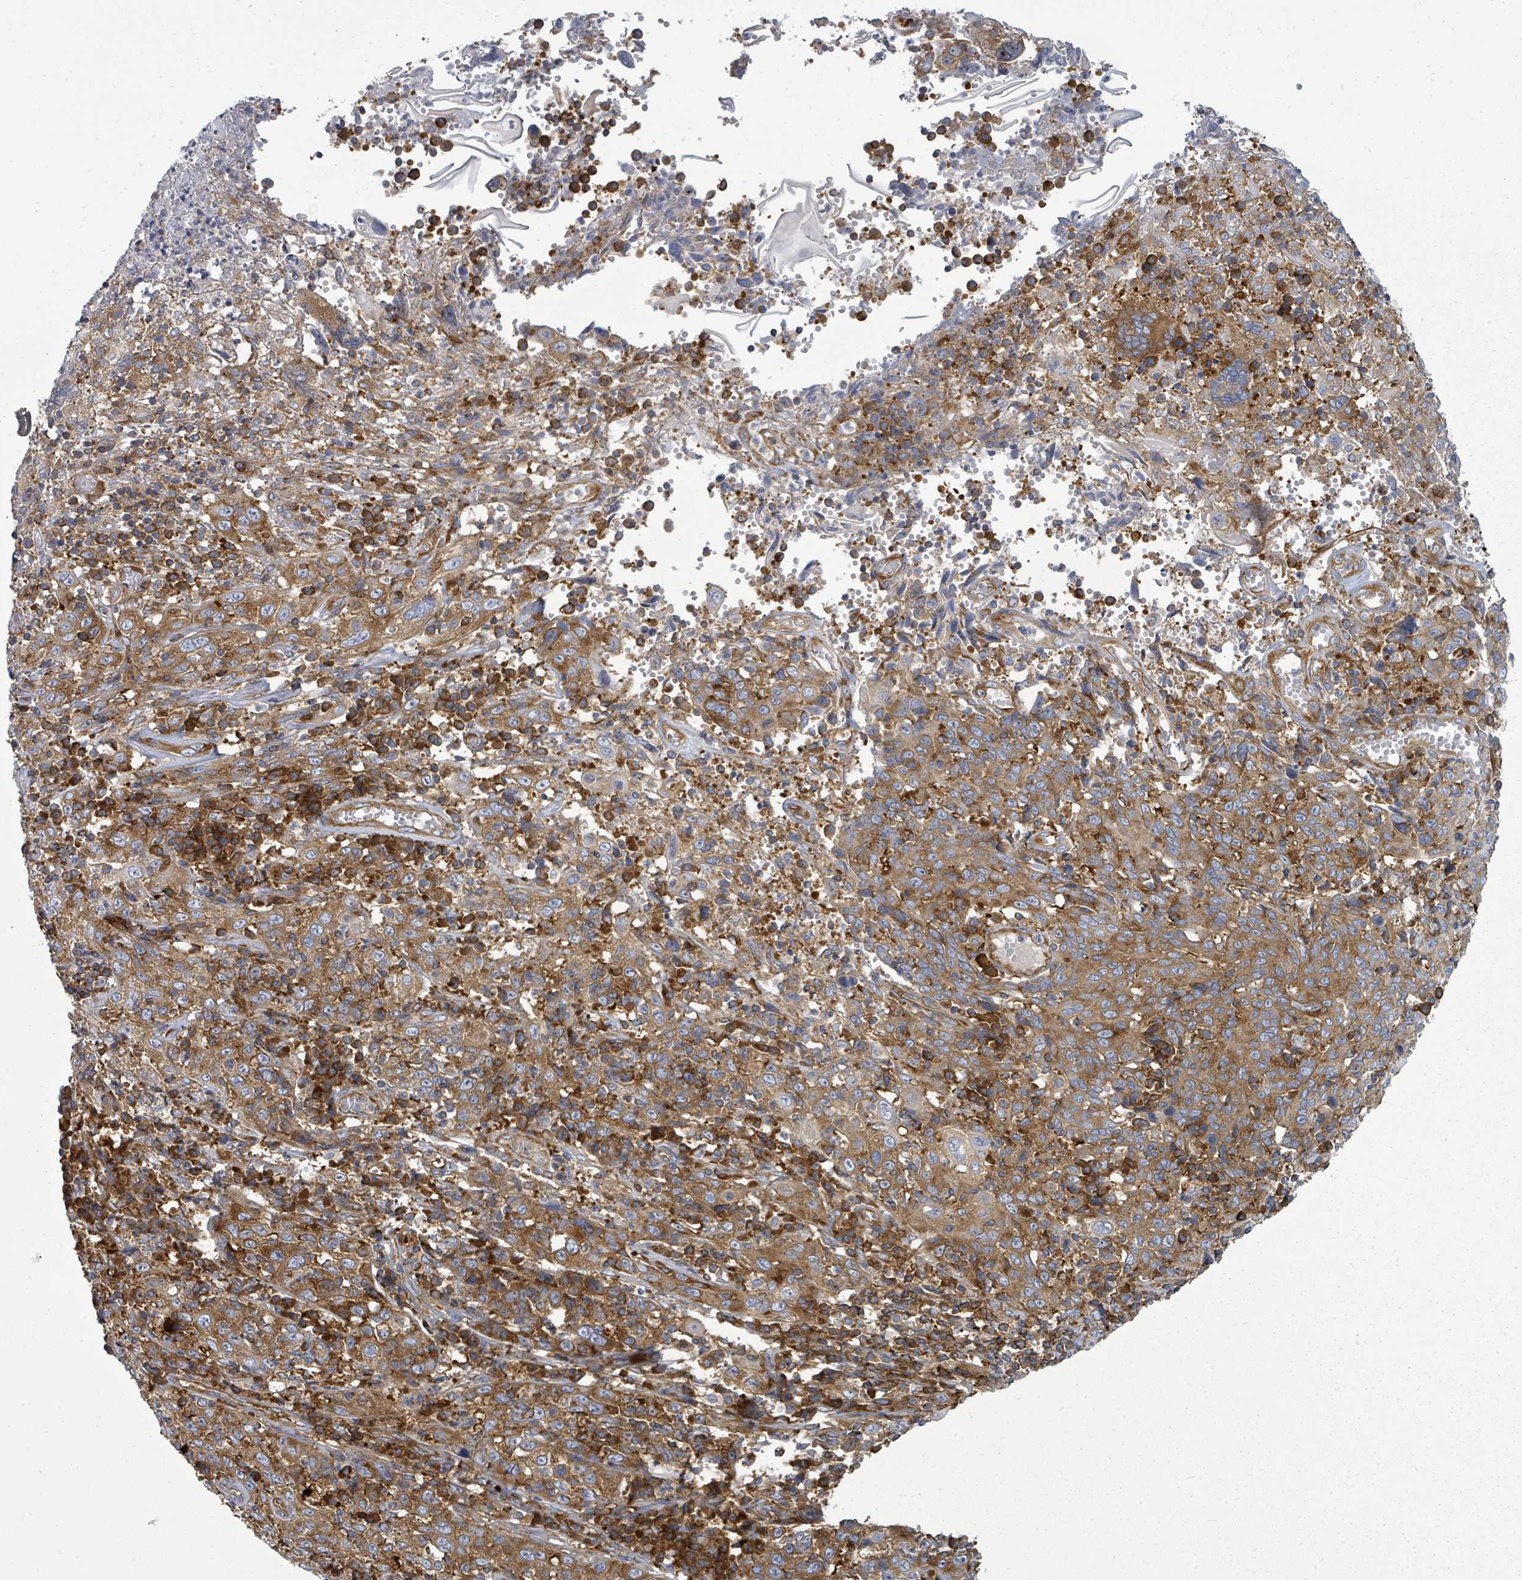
{"staining": {"intensity": "moderate", "quantity": ">75%", "location": "cytoplasmic/membranous"}, "tissue": "cervical cancer", "cell_type": "Tumor cells", "image_type": "cancer", "snomed": [{"axis": "morphology", "description": "Squamous cell carcinoma, NOS"}, {"axis": "topography", "description": "Cervix"}], "caption": "This photomicrograph reveals immunohistochemistry (IHC) staining of cervical cancer, with medium moderate cytoplasmic/membranous expression in approximately >75% of tumor cells.", "gene": "EIF3C", "patient": {"sex": "female", "age": 46}}